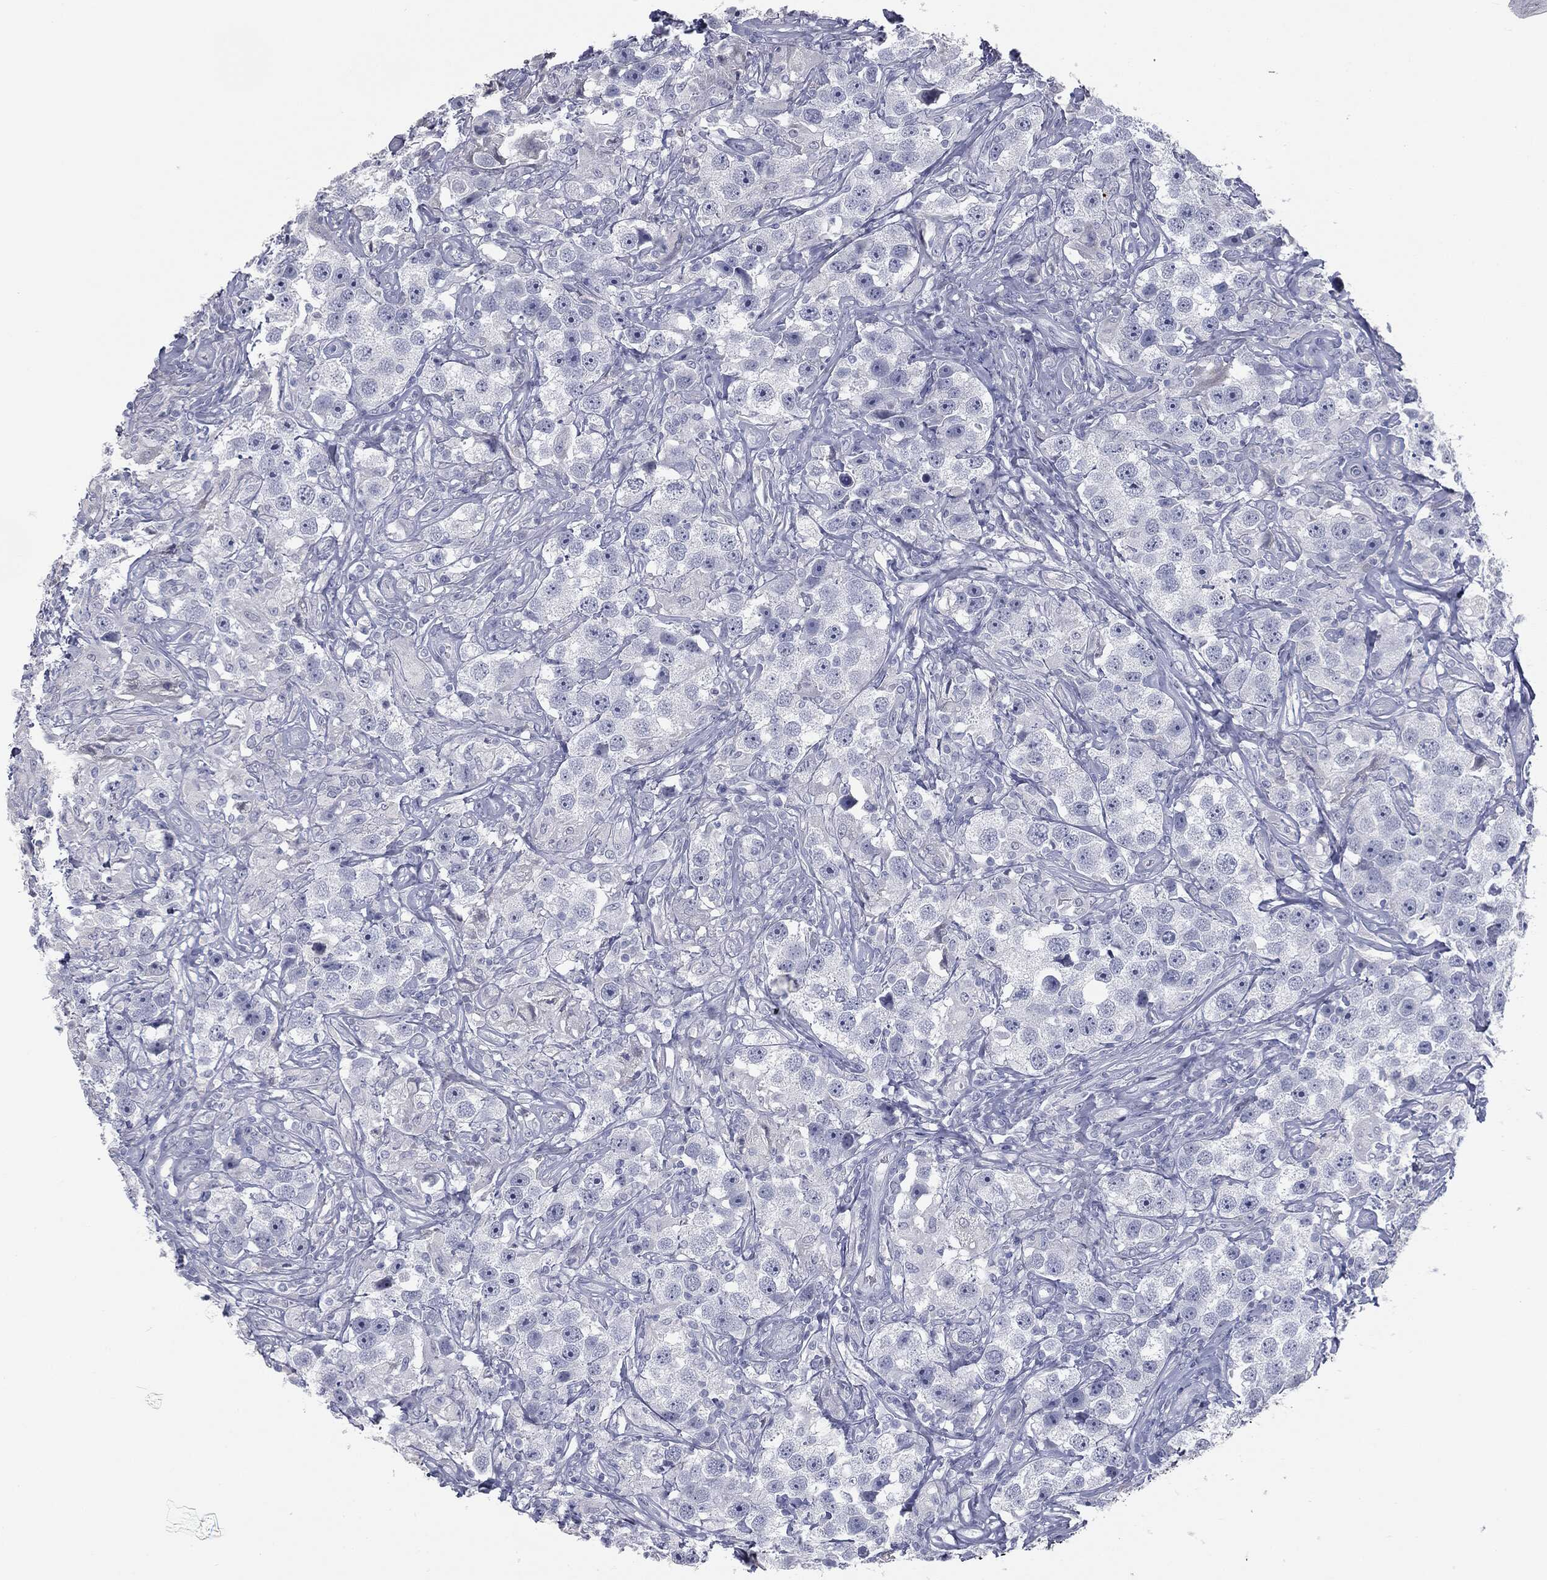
{"staining": {"intensity": "negative", "quantity": "none", "location": "none"}, "tissue": "testis cancer", "cell_type": "Tumor cells", "image_type": "cancer", "snomed": [{"axis": "morphology", "description": "Seminoma, NOS"}, {"axis": "topography", "description": "Testis"}], "caption": "Testis cancer was stained to show a protein in brown. There is no significant expression in tumor cells.", "gene": "MUC5AC", "patient": {"sex": "male", "age": 49}}